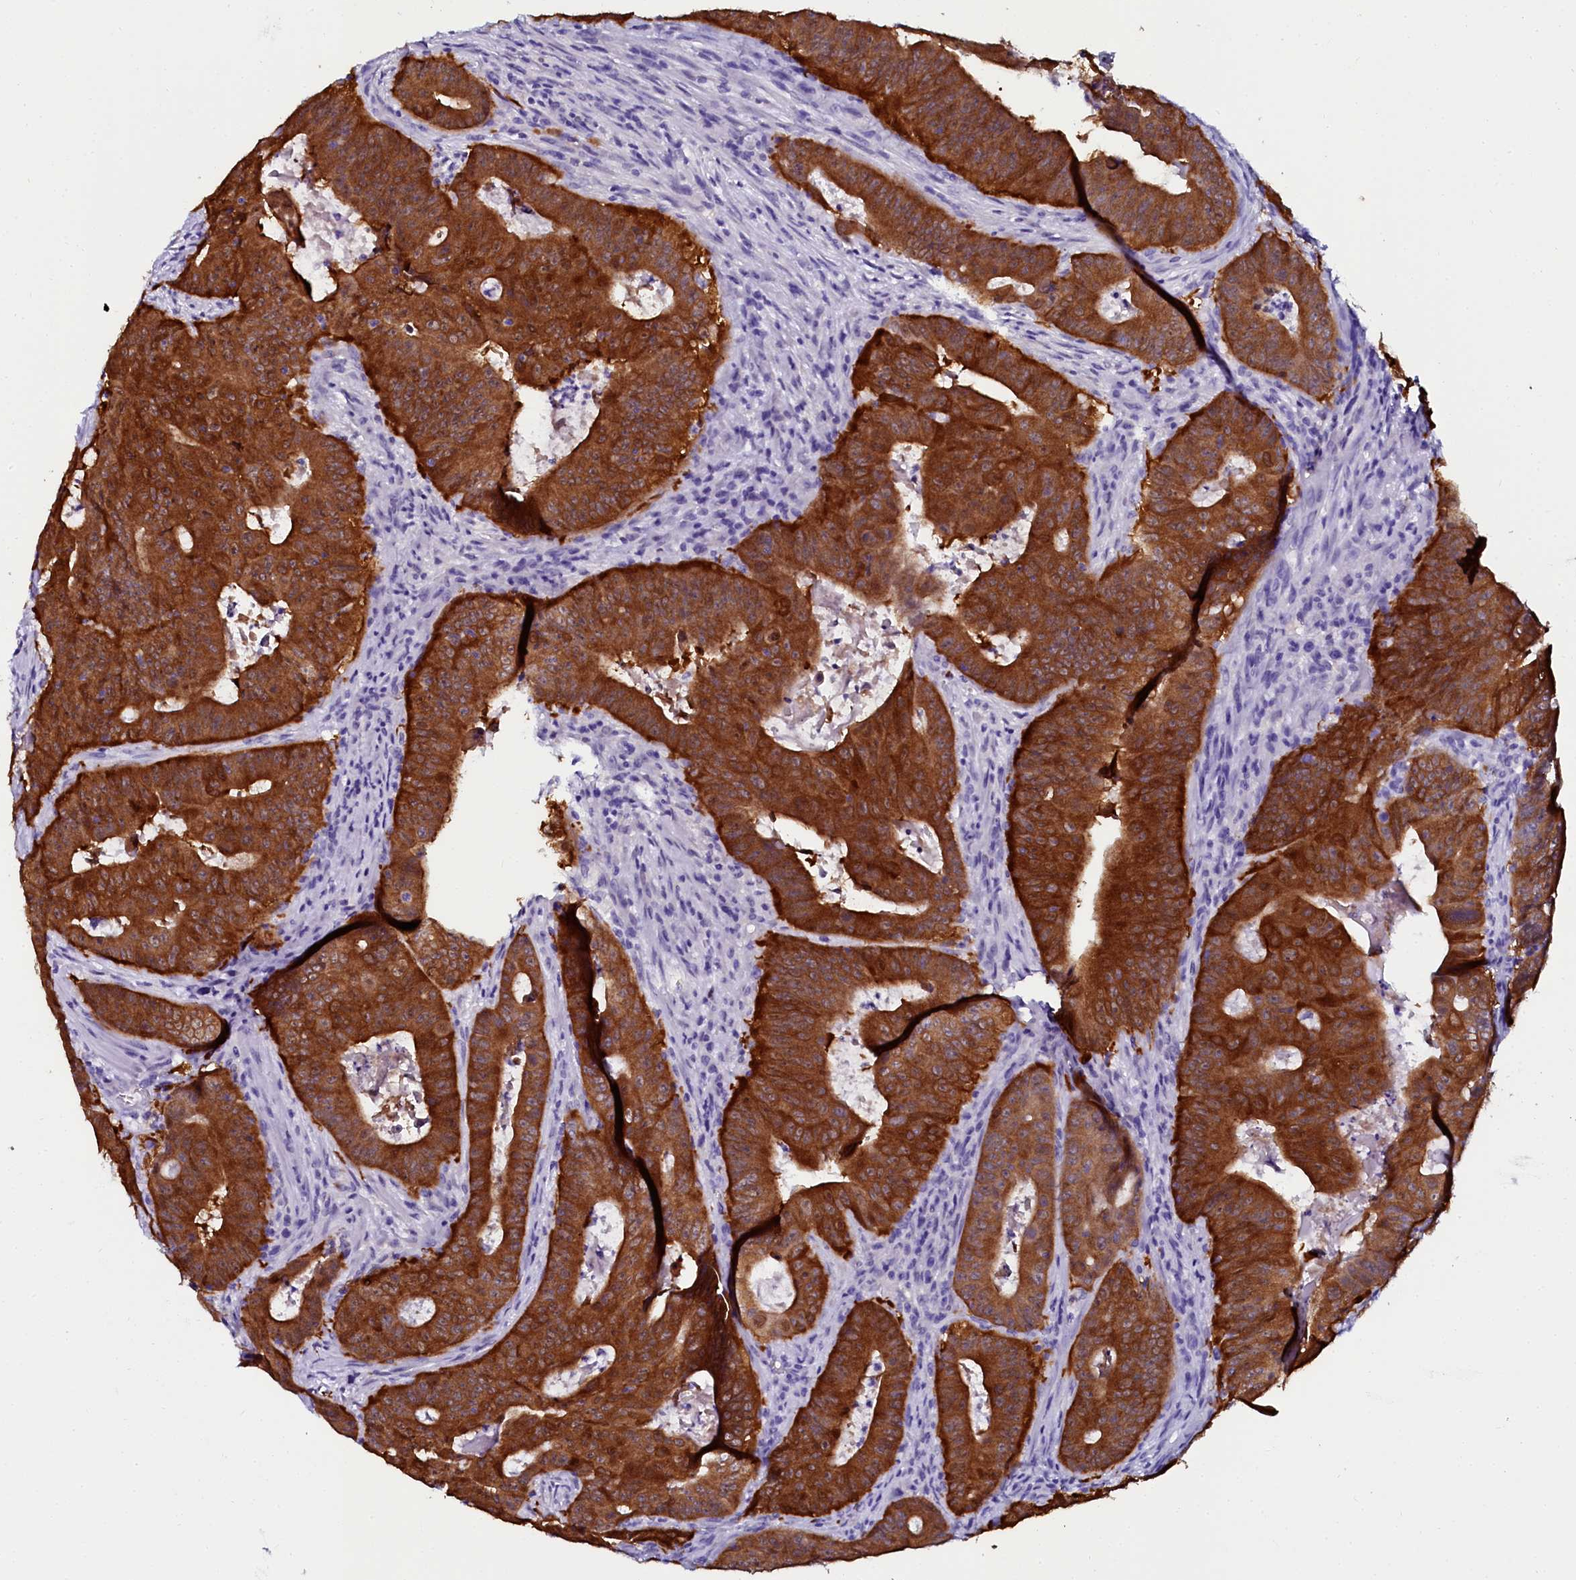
{"staining": {"intensity": "strong", "quantity": ">75%", "location": "cytoplasmic/membranous"}, "tissue": "colorectal cancer", "cell_type": "Tumor cells", "image_type": "cancer", "snomed": [{"axis": "morphology", "description": "Adenocarcinoma, NOS"}, {"axis": "topography", "description": "Rectum"}], "caption": "Colorectal cancer (adenocarcinoma) stained for a protein (brown) shows strong cytoplasmic/membranous positive positivity in about >75% of tumor cells.", "gene": "SORD", "patient": {"sex": "female", "age": 75}}